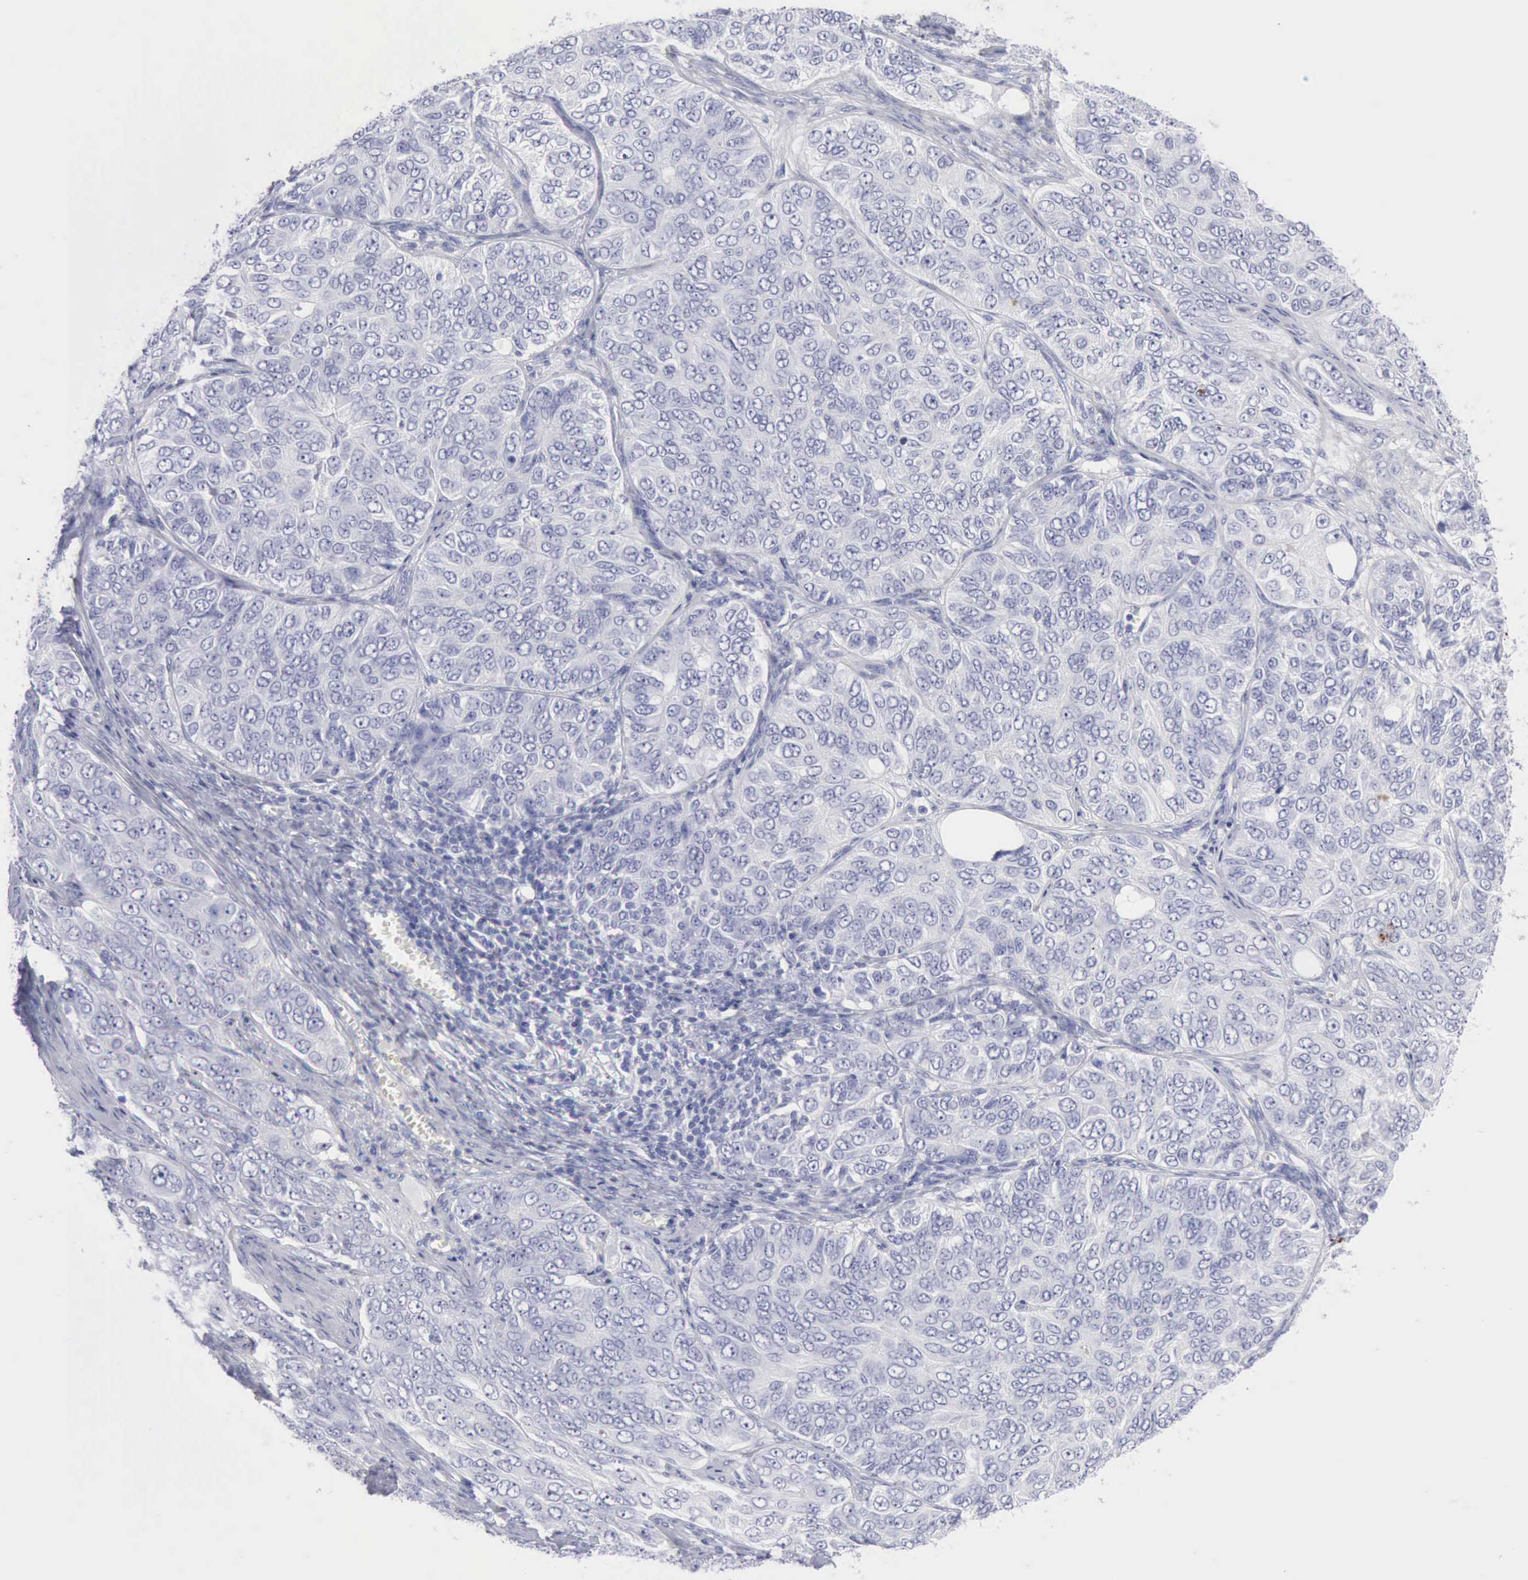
{"staining": {"intensity": "negative", "quantity": "none", "location": "none"}, "tissue": "ovarian cancer", "cell_type": "Tumor cells", "image_type": "cancer", "snomed": [{"axis": "morphology", "description": "Carcinoma, endometroid"}, {"axis": "topography", "description": "Ovary"}], "caption": "A histopathology image of human endometroid carcinoma (ovarian) is negative for staining in tumor cells. The staining was performed using DAB to visualize the protein expression in brown, while the nuclei were stained in blue with hematoxylin (Magnification: 20x).", "gene": "KRT10", "patient": {"sex": "female", "age": 51}}